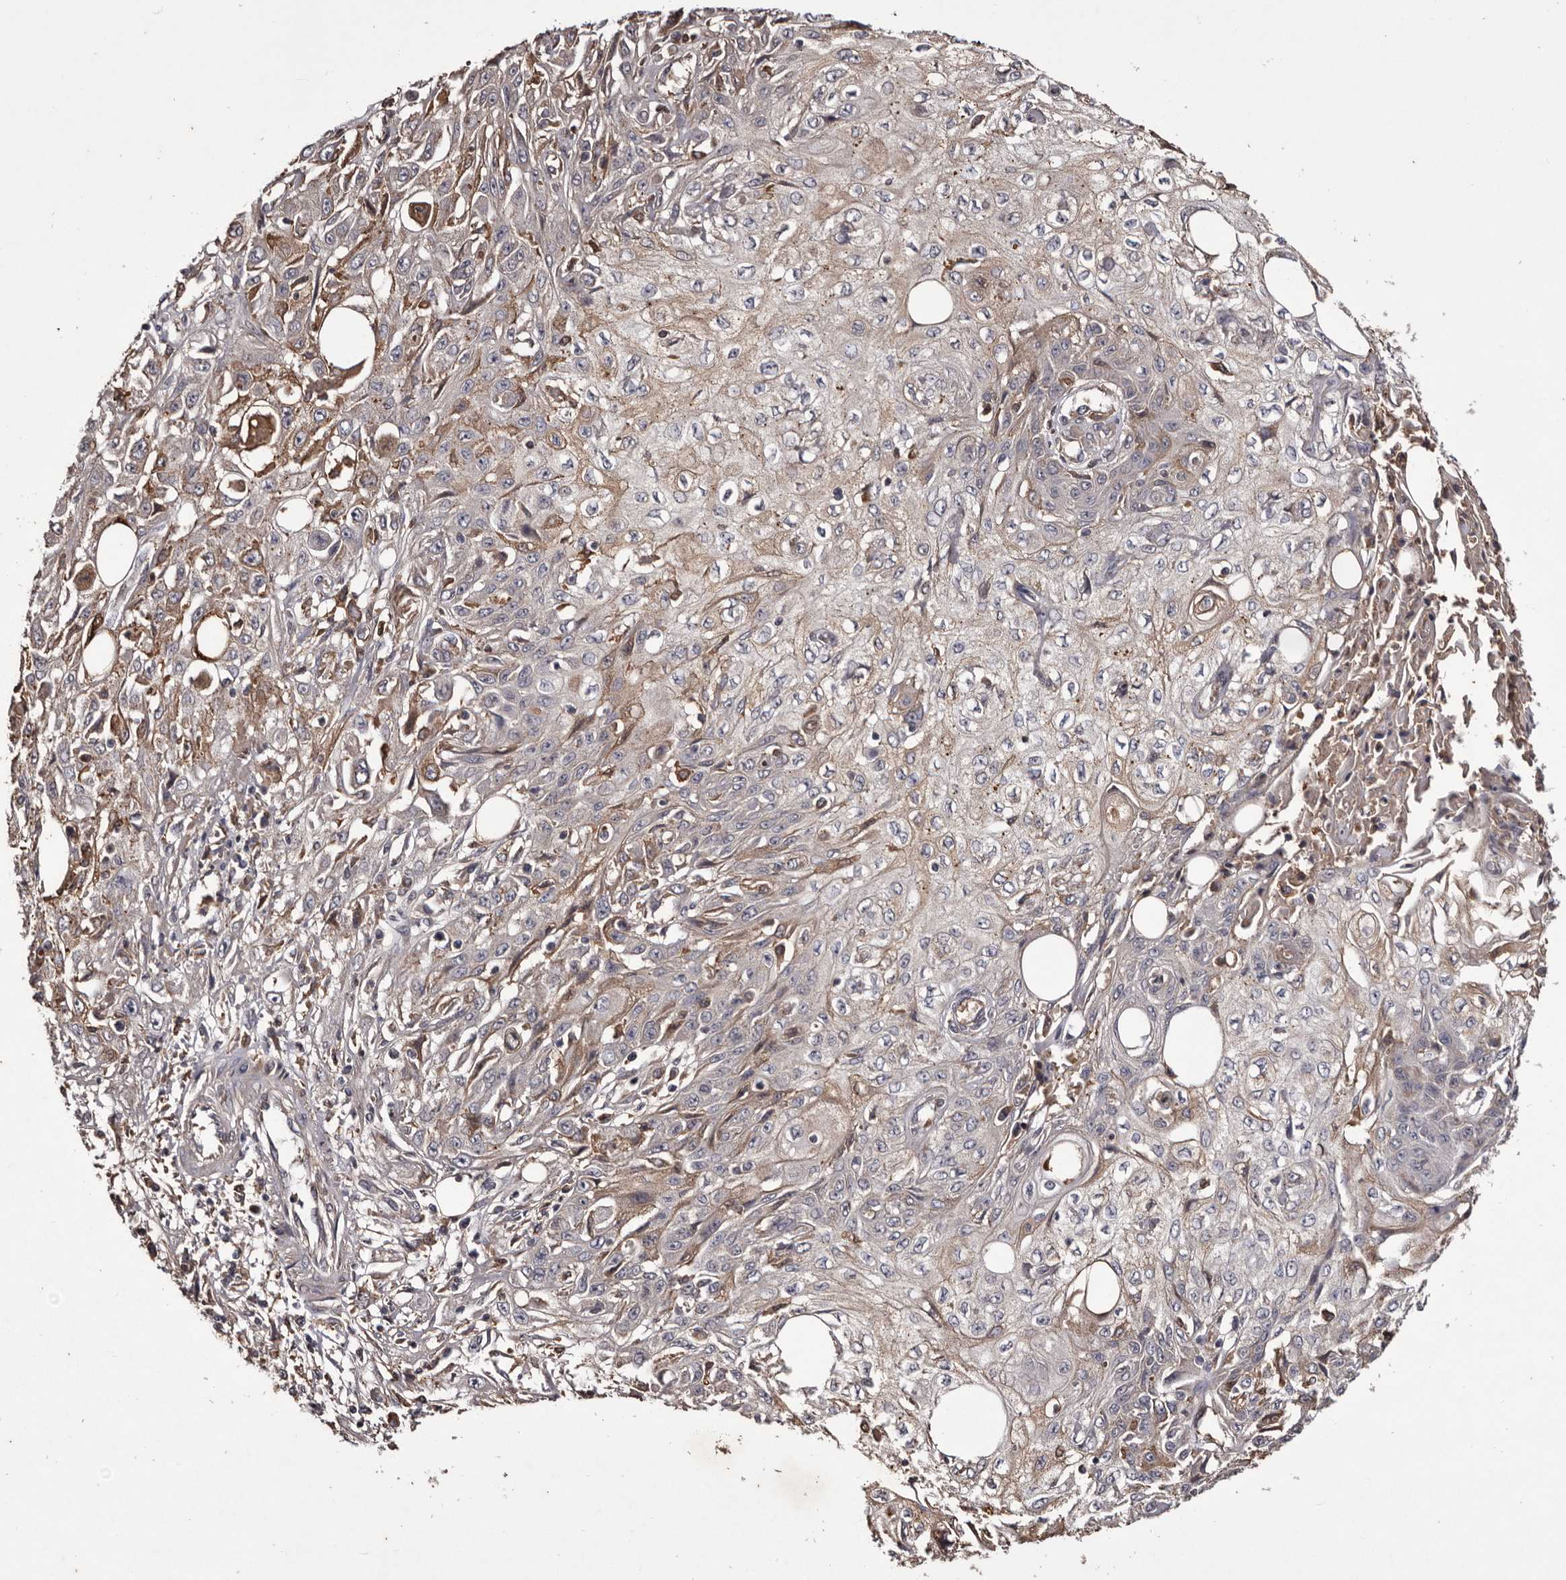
{"staining": {"intensity": "weak", "quantity": "<25%", "location": "cytoplasmic/membranous"}, "tissue": "skin cancer", "cell_type": "Tumor cells", "image_type": "cancer", "snomed": [{"axis": "morphology", "description": "Squamous cell carcinoma, NOS"}, {"axis": "morphology", "description": "Squamous cell carcinoma, metastatic, NOS"}, {"axis": "topography", "description": "Skin"}, {"axis": "topography", "description": "Lymph node"}], "caption": "This image is of skin cancer (squamous cell carcinoma) stained with immunohistochemistry to label a protein in brown with the nuclei are counter-stained blue. There is no positivity in tumor cells.", "gene": "CYP1B1", "patient": {"sex": "male", "age": 75}}